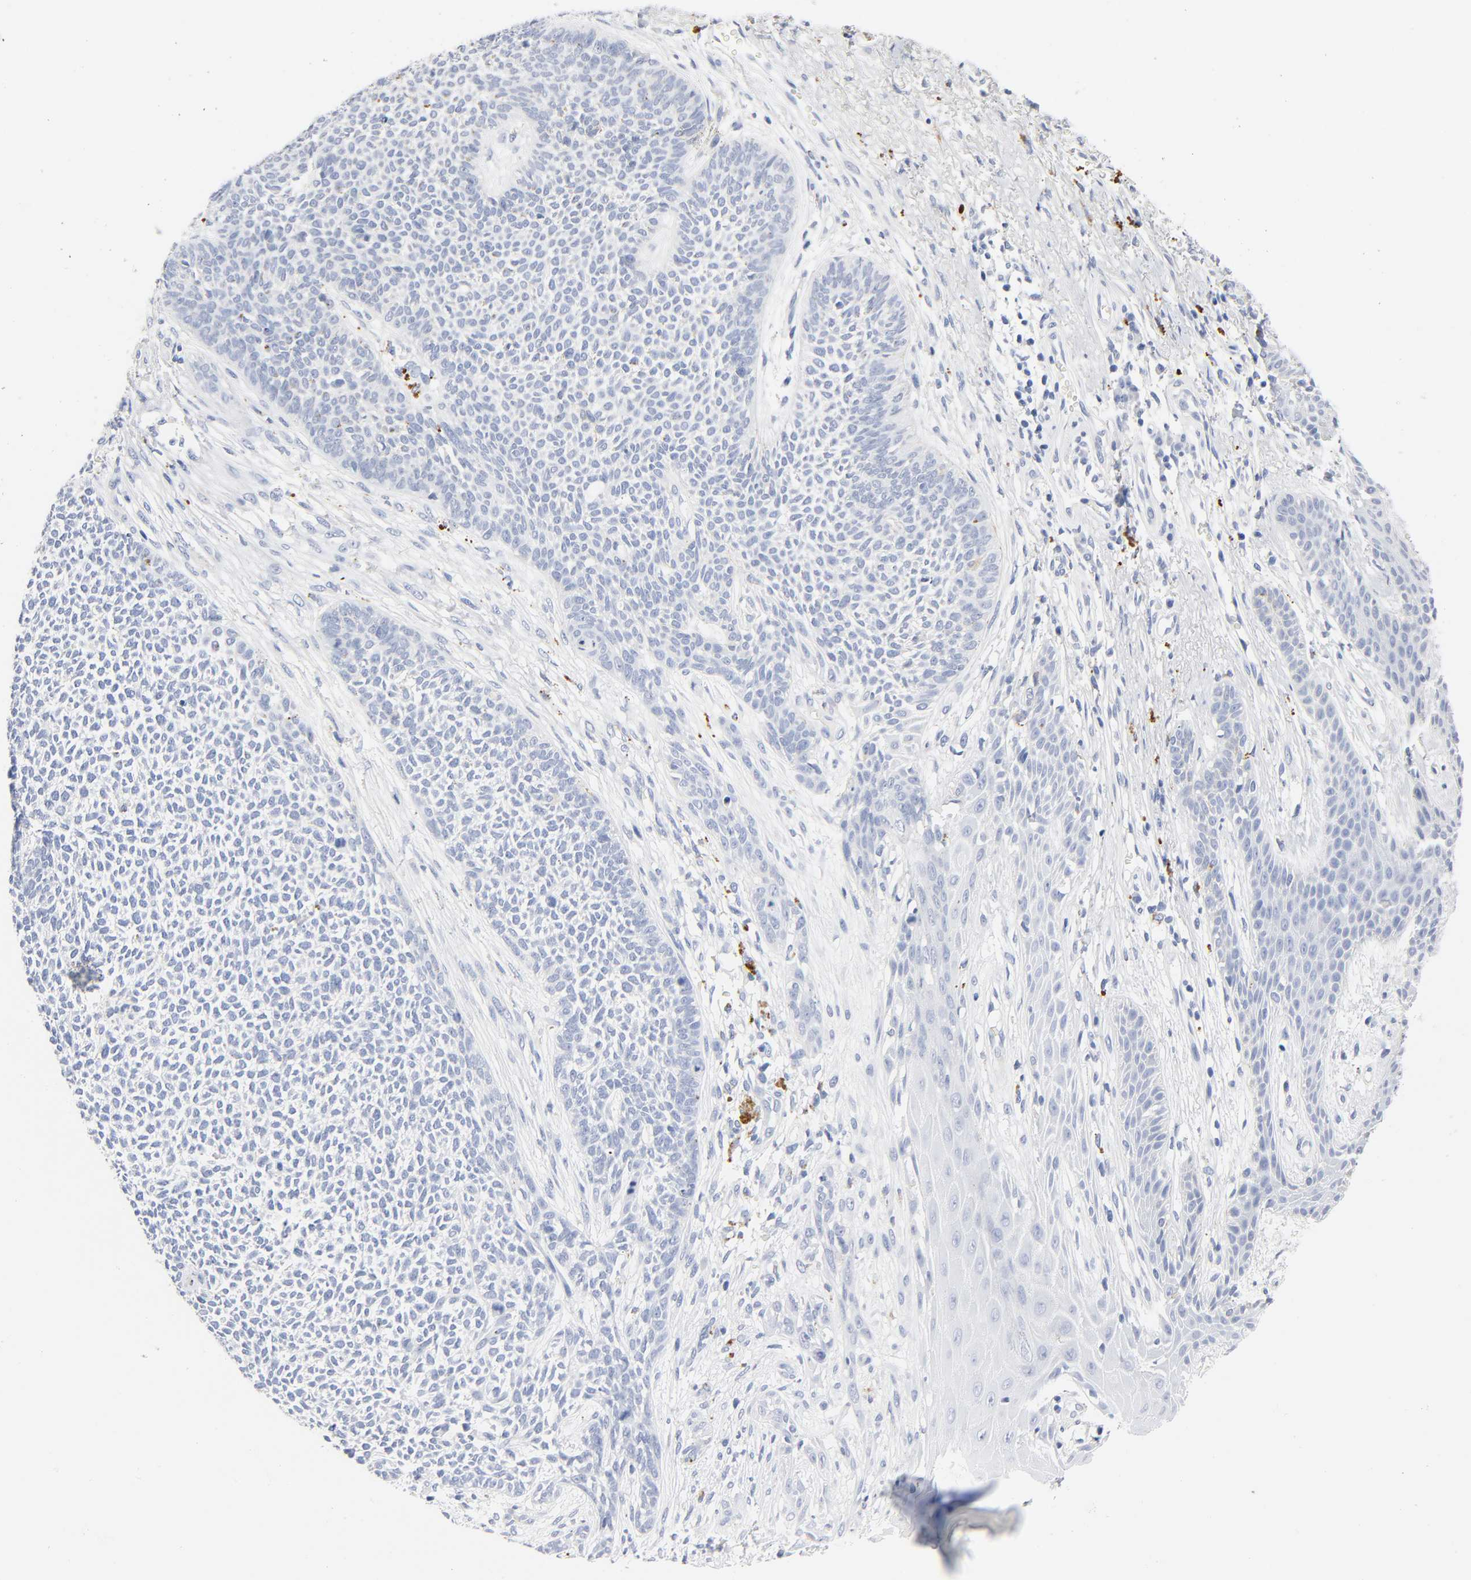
{"staining": {"intensity": "negative", "quantity": "none", "location": "none"}, "tissue": "skin cancer", "cell_type": "Tumor cells", "image_type": "cancer", "snomed": [{"axis": "morphology", "description": "Basal cell carcinoma"}, {"axis": "topography", "description": "Skin"}], "caption": "Tumor cells are negative for protein expression in human basal cell carcinoma (skin). (Immunohistochemistry (ihc), brightfield microscopy, high magnification).", "gene": "PLP1", "patient": {"sex": "female", "age": 84}}